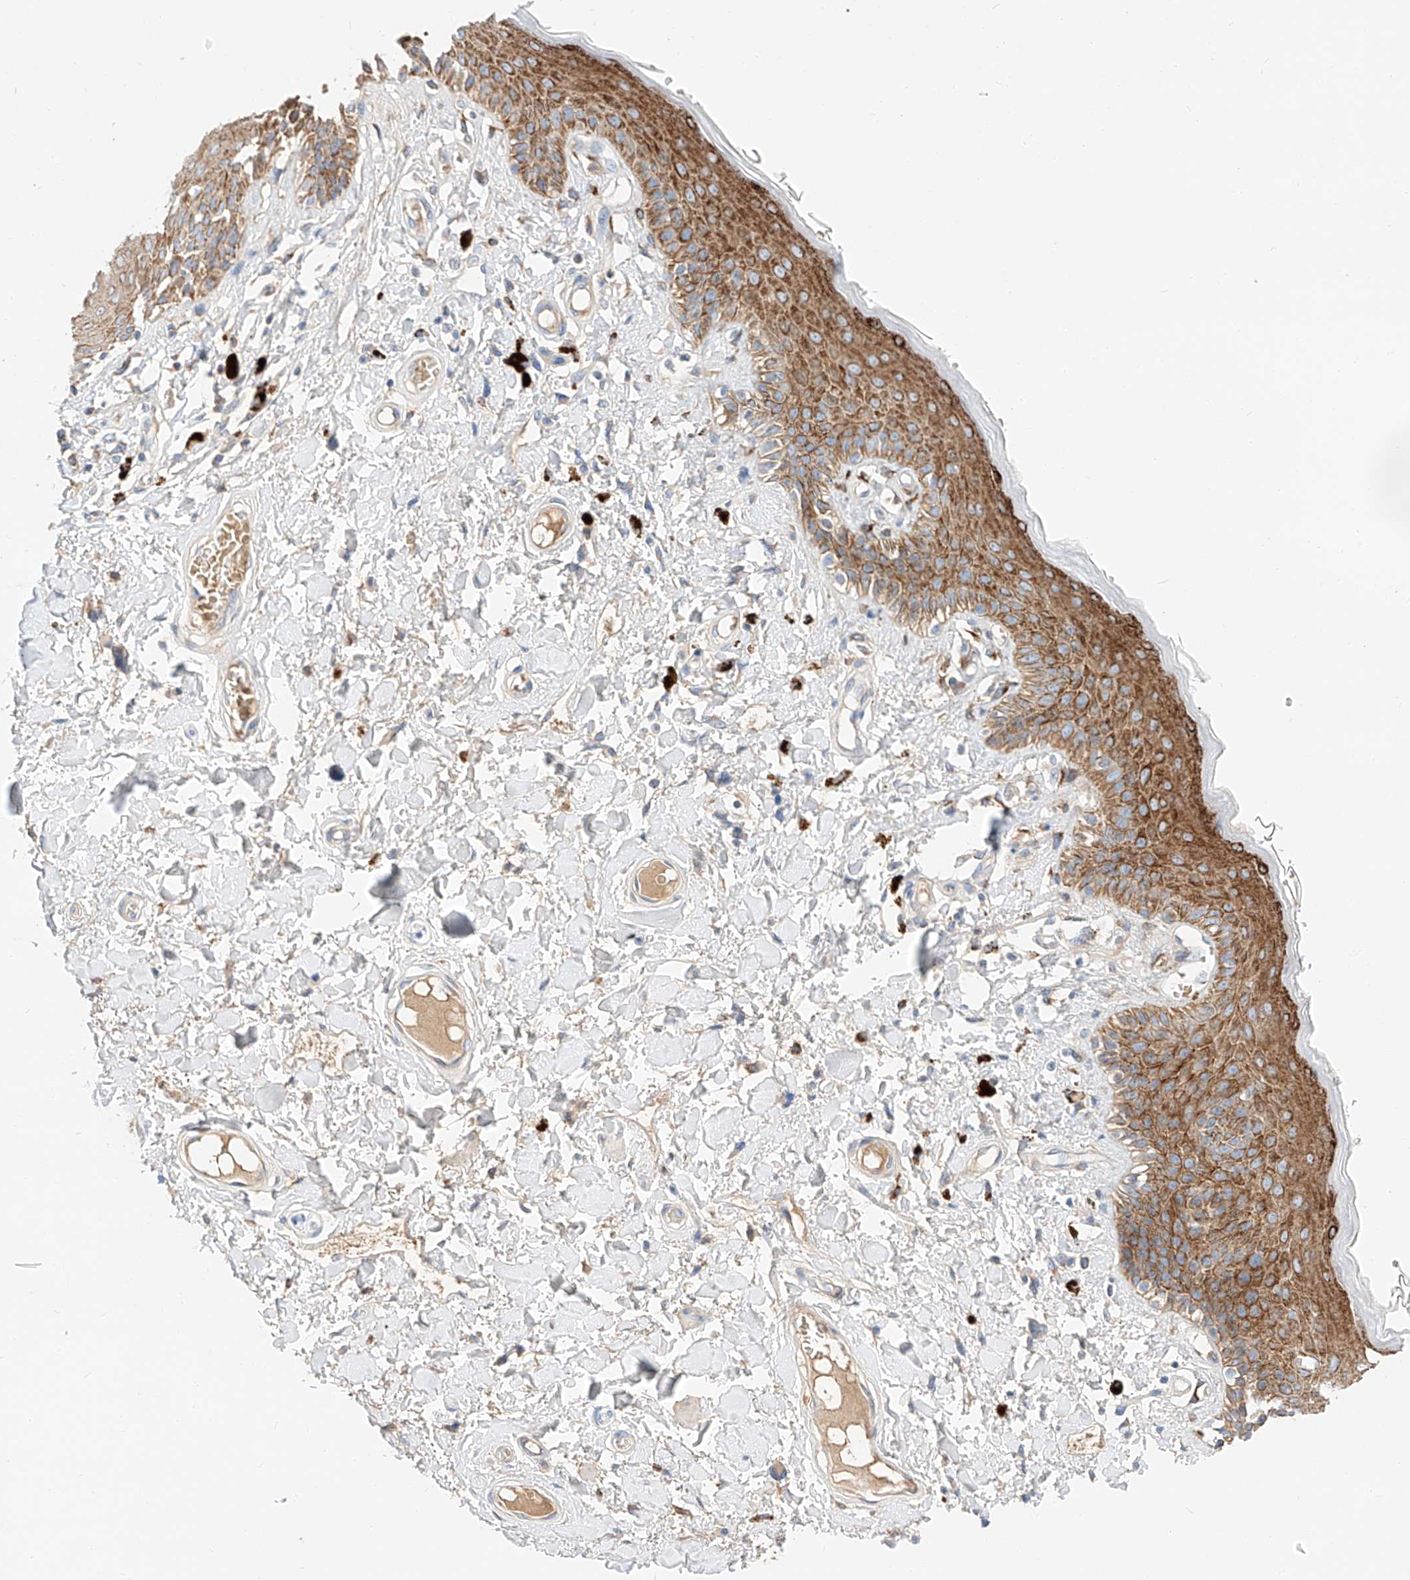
{"staining": {"intensity": "strong", "quantity": ">75%", "location": "cytoplasmic/membranous"}, "tissue": "skin", "cell_type": "Epidermal cells", "image_type": "normal", "snomed": [{"axis": "morphology", "description": "Normal tissue, NOS"}, {"axis": "topography", "description": "Anal"}], "caption": "An immunohistochemistry (IHC) photomicrograph of unremarkable tissue is shown. Protein staining in brown labels strong cytoplasmic/membranous positivity in skin within epidermal cells.", "gene": "MAP7", "patient": {"sex": "female", "age": 78}}